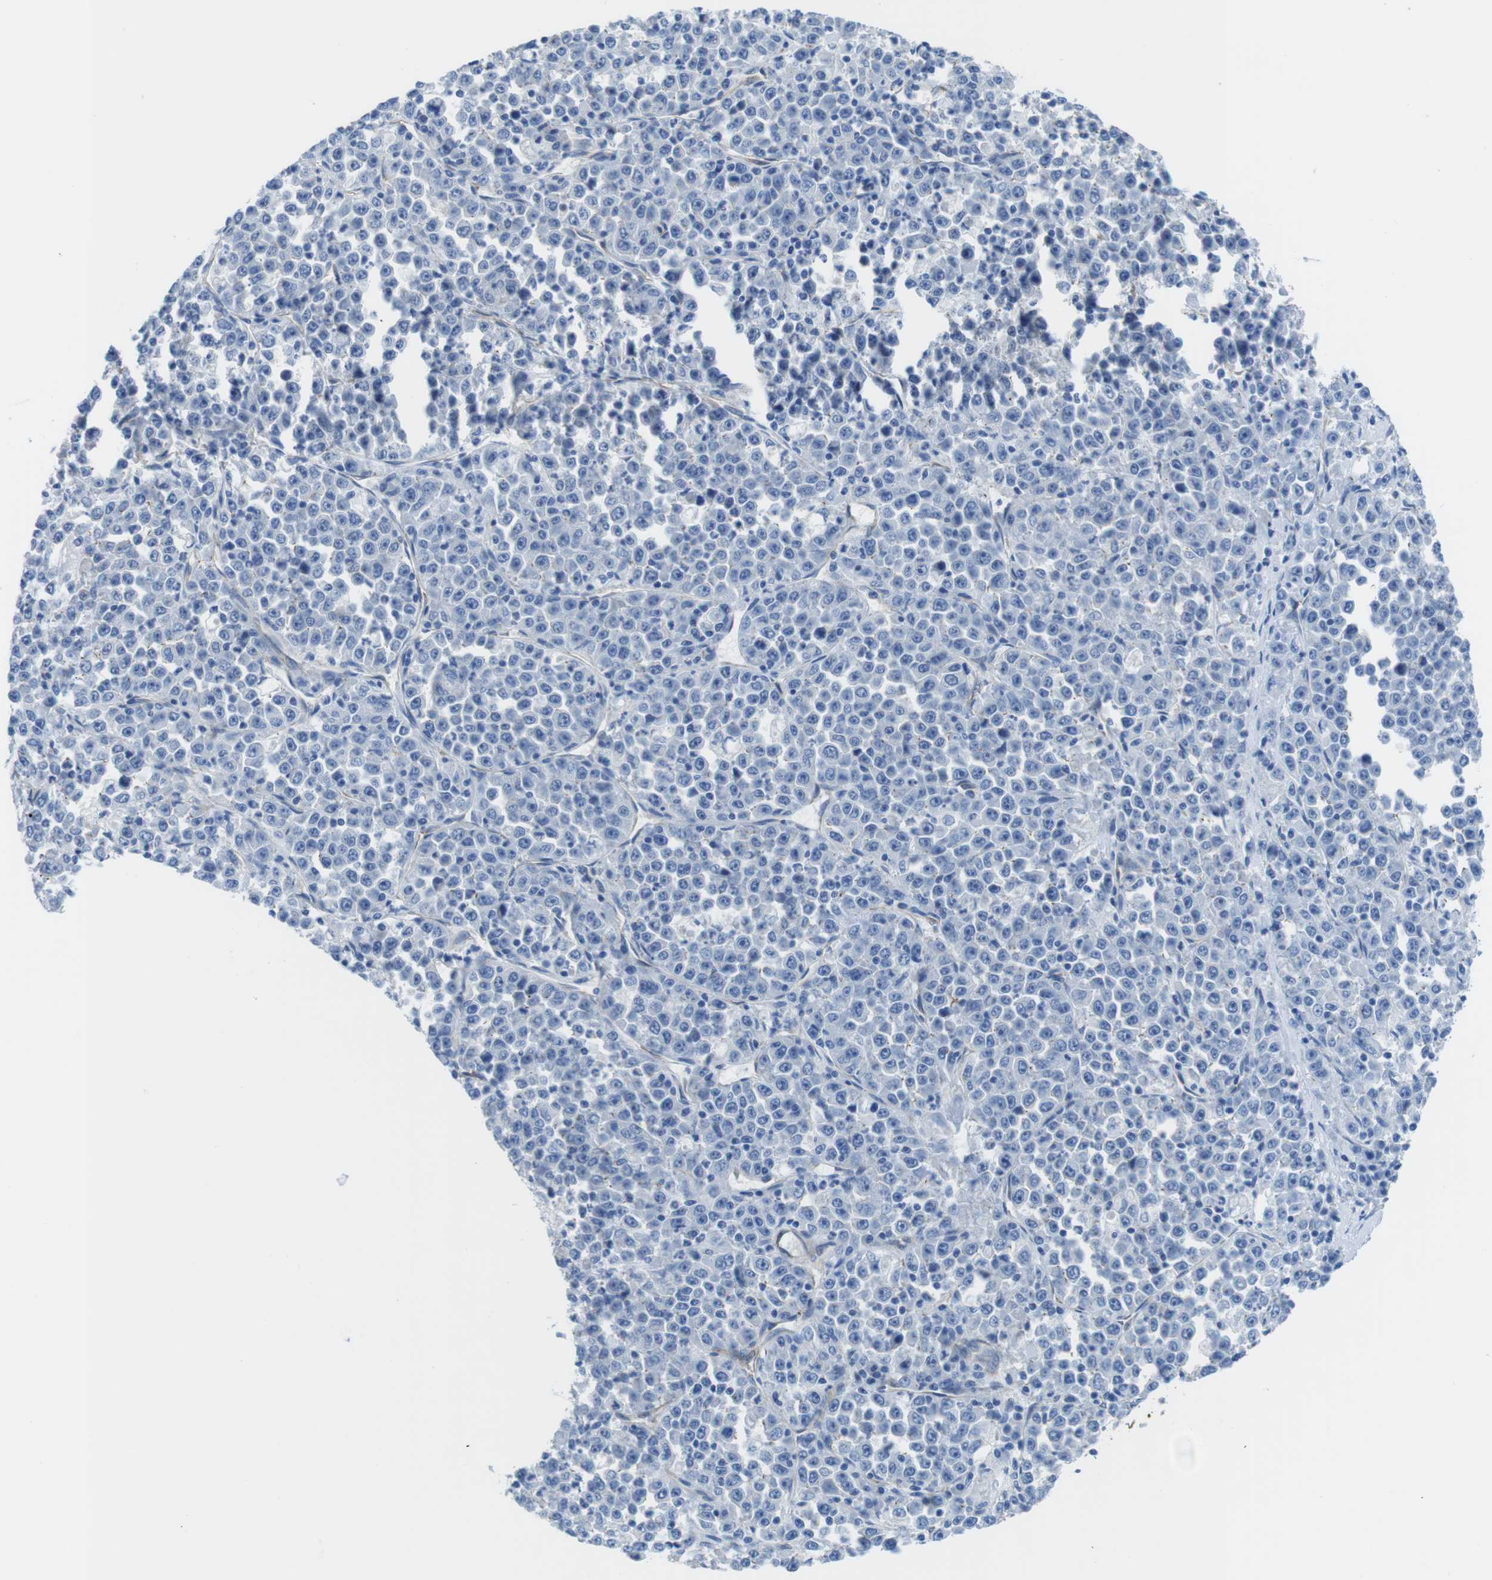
{"staining": {"intensity": "negative", "quantity": "none", "location": "none"}, "tissue": "stomach cancer", "cell_type": "Tumor cells", "image_type": "cancer", "snomed": [{"axis": "morphology", "description": "Normal tissue, NOS"}, {"axis": "morphology", "description": "Adenocarcinoma, NOS"}, {"axis": "topography", "description": "Stomach, upper"}, {"axis": "topography", "description": "Stomach"}], "caption": "Protein analysis of adenocarcinoma (stomach) demonstrates no significant positivity in tumor cells. Brightfield microscopy of IHC stained with DAB (brown) and hematoxylin (blue), captured at high magnification.", "gene": "CDH8", "patient": {"sex": "male", "age": 59}}